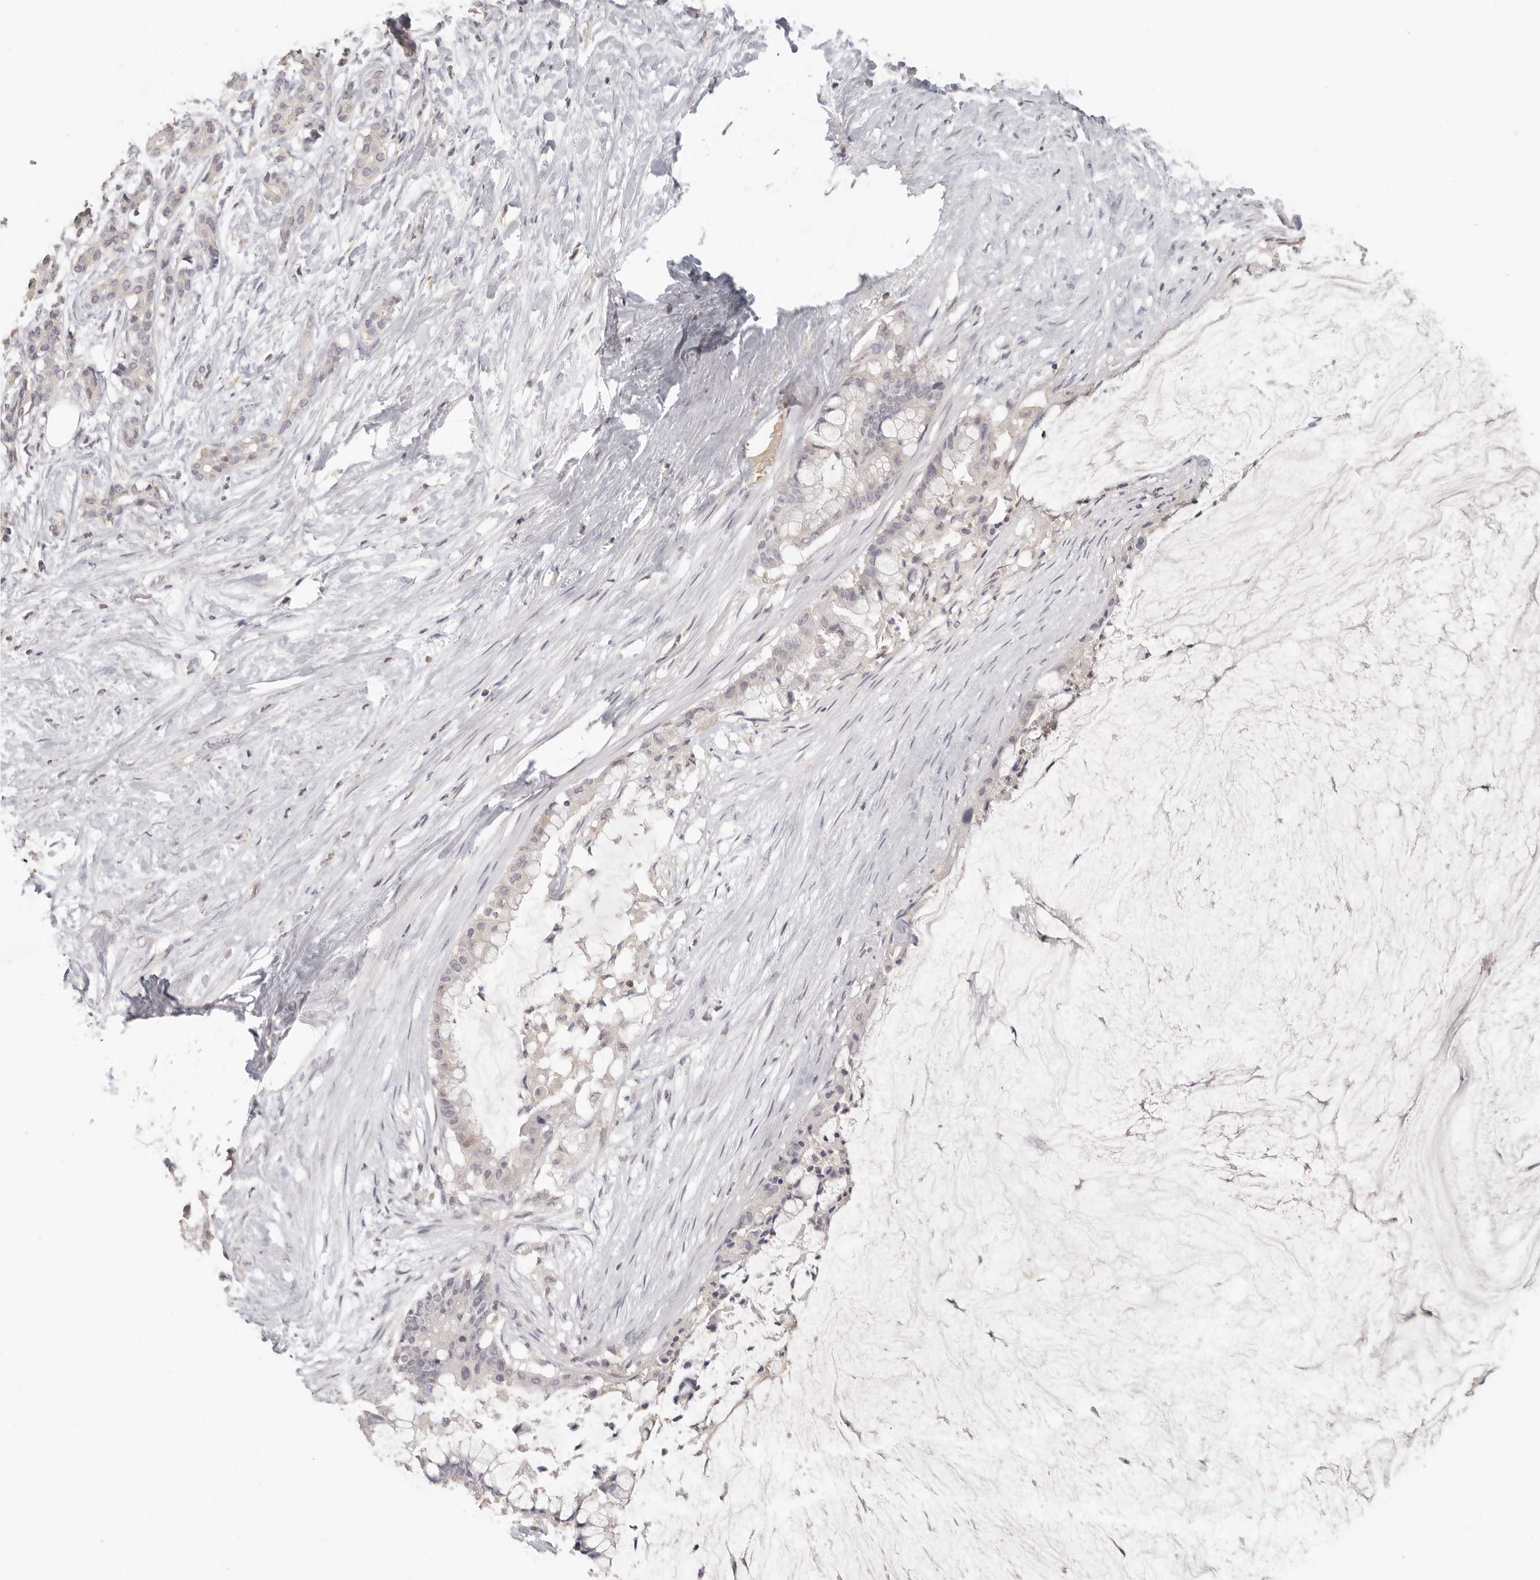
{"staining": {"intensity": "negative", "quantity": "none", "location": "none"}, "tissue": "pancreatic cancer", "cell_type": "Tumor cells", "image_type": "cancer", "snomed": [{"axis": "morphology", "description": "Adenocarcinoma, NOS"}, {"axis": "topography", "description": "Pancreas"}], "caption": "Immunohistochemistry (IHC) micrograph of neoplastic tissue: human pancreatic cancer stained with DAB (3,3'-diaminobenzidine) shows no significant protein staining in tumor cells.", "gene": "CSK", "patient": {"sex": "male", "age": 41}}